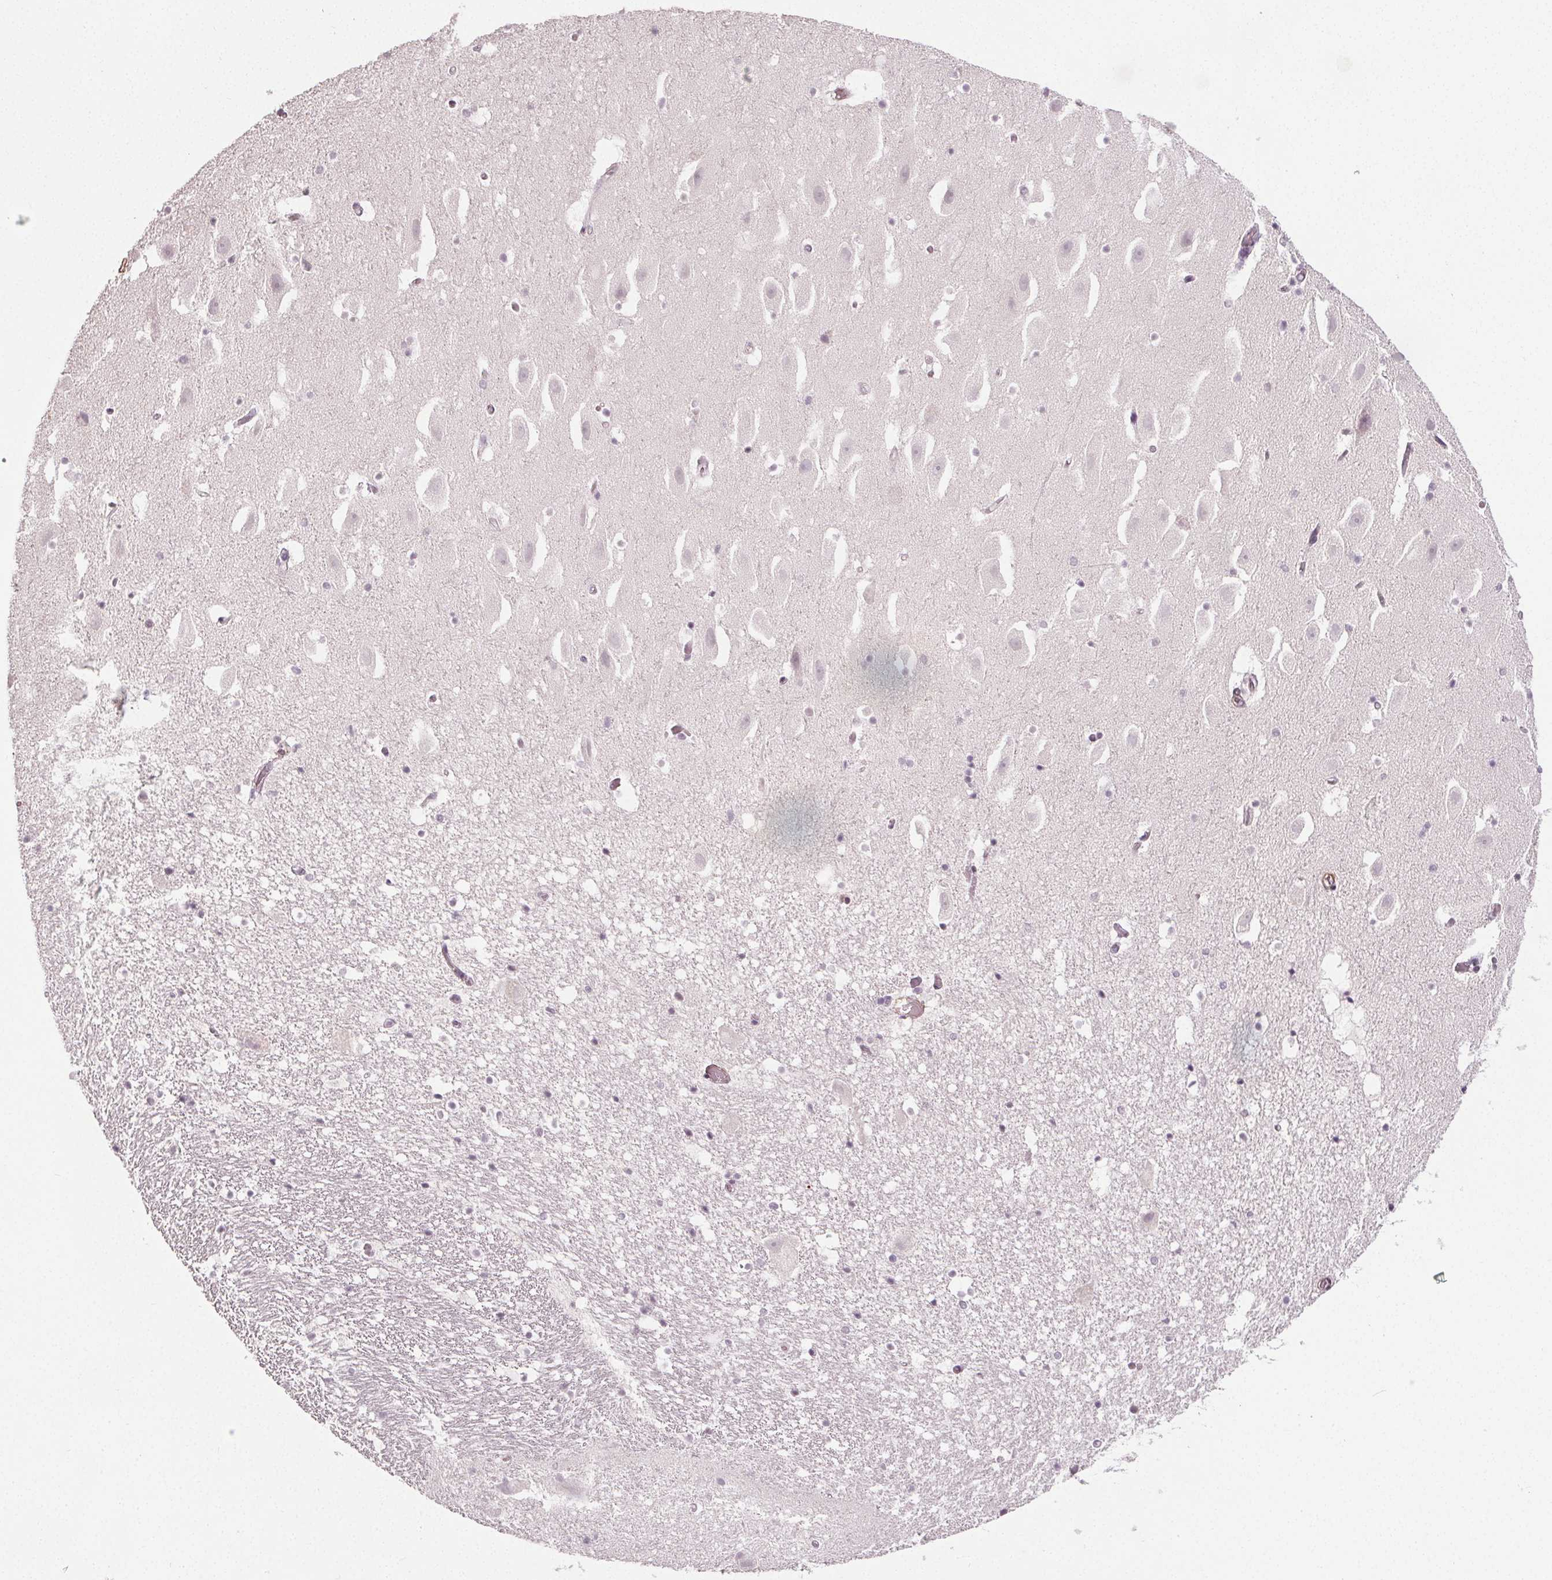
{"staining": {"intensity": "negative", "quantity": "none", "location": "none"}, "tissue": "hippocampus", "cell_type": "Glial cells", "image_type": "normal", "snomed": [{"axis": "morphology", "description": "Normal tissue, NOS"}, {"axis": "topography", "description": "Hippocampus"}], "caption": "High power microscopy image of an immunohistochemistry micrograph of normal hippocampus, revealing no significant expression in glial cells. (DAB immunohistochemistry, high magnification).", "gene": "PKP1", "patient": {"sex": "male", "age": 26}}